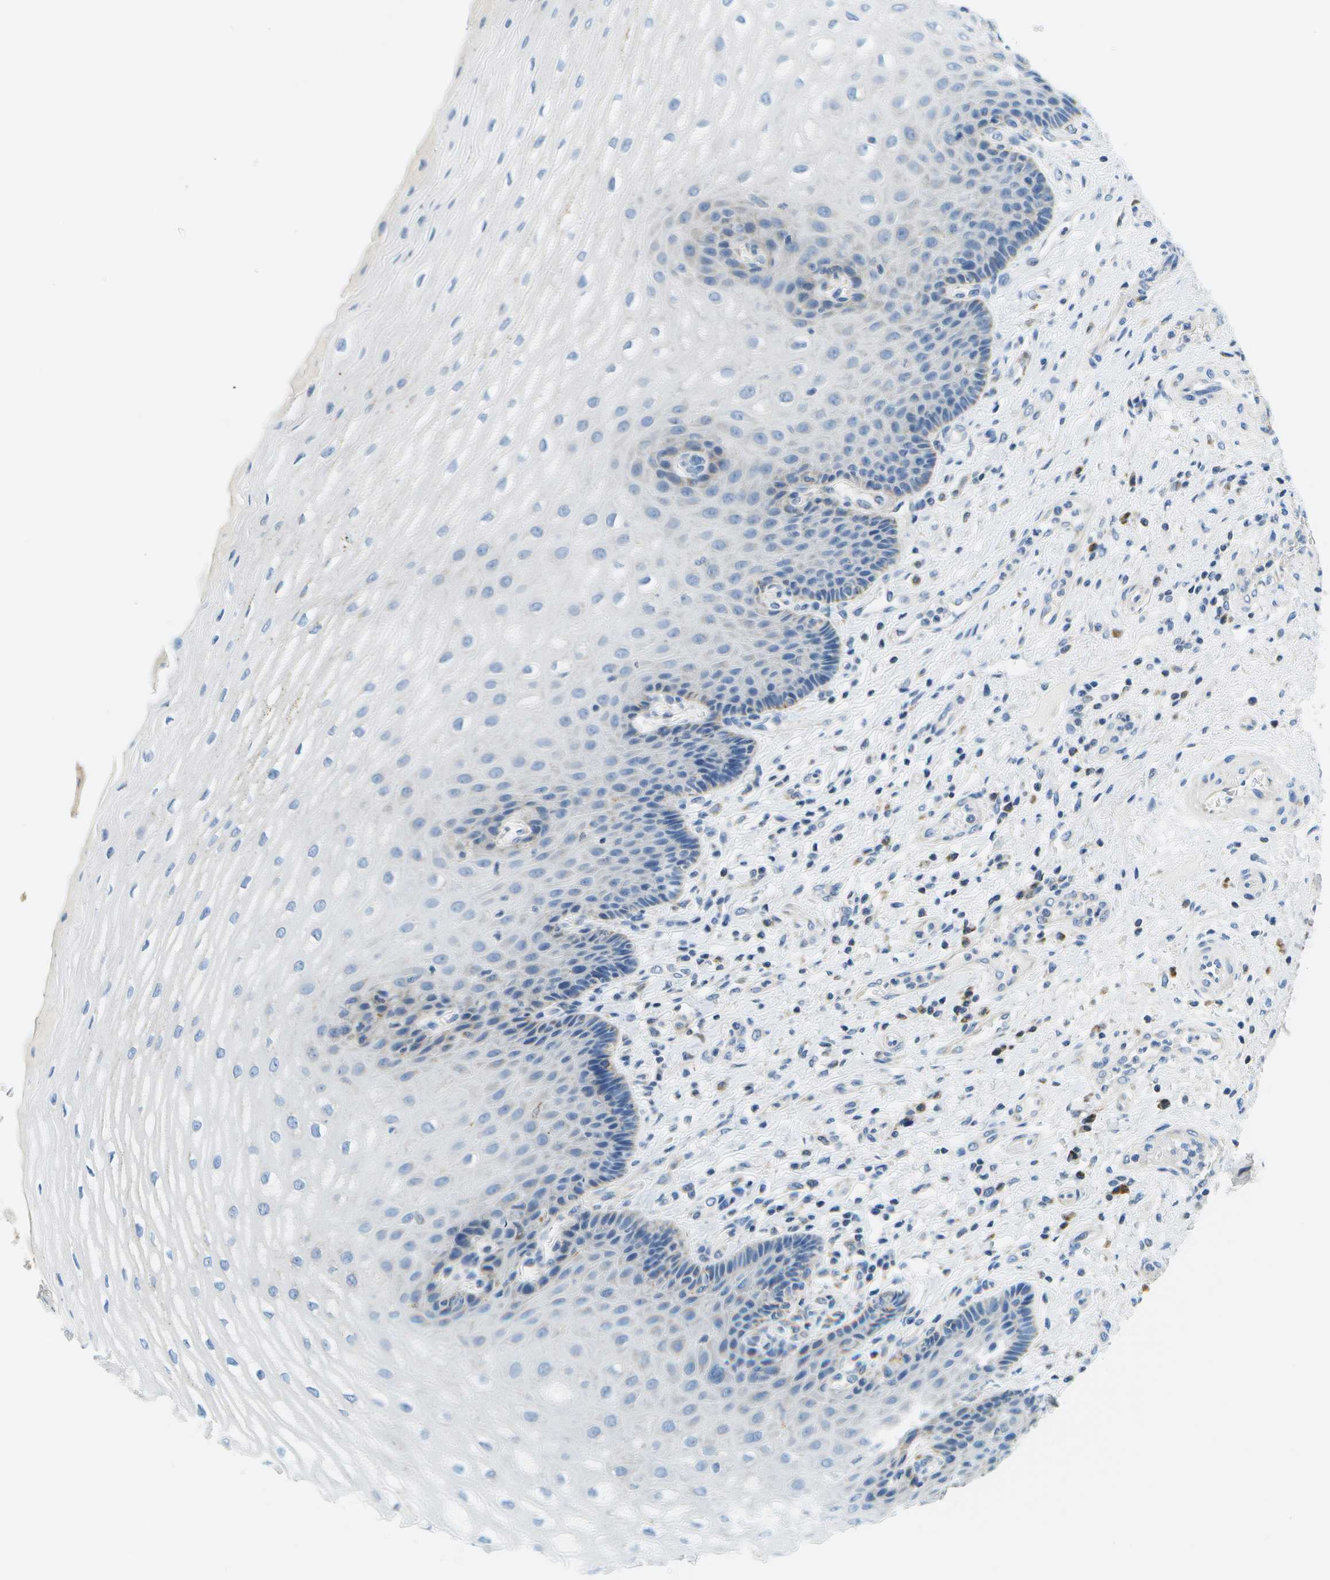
{"staining": {"intensity": "negative", "quantity": "none", "location": "none"}, "tissue": "esophagus", "cell_type": "Squamous epithelial cells", "image_type": "normal", "snomed": [{"axis": "morphology", "description": "Normal tissue, NOS"}, {"axis": "topography", "description": "Esophagus"}], "caption": "DAB immunohistochemical staining of unremarkable esophagus shows no significant expression in squamous epithelial cells. (DAB IHC, high magnification).", "gene": "PTGIS", "patient": {"sex": "male", "age": 54}}